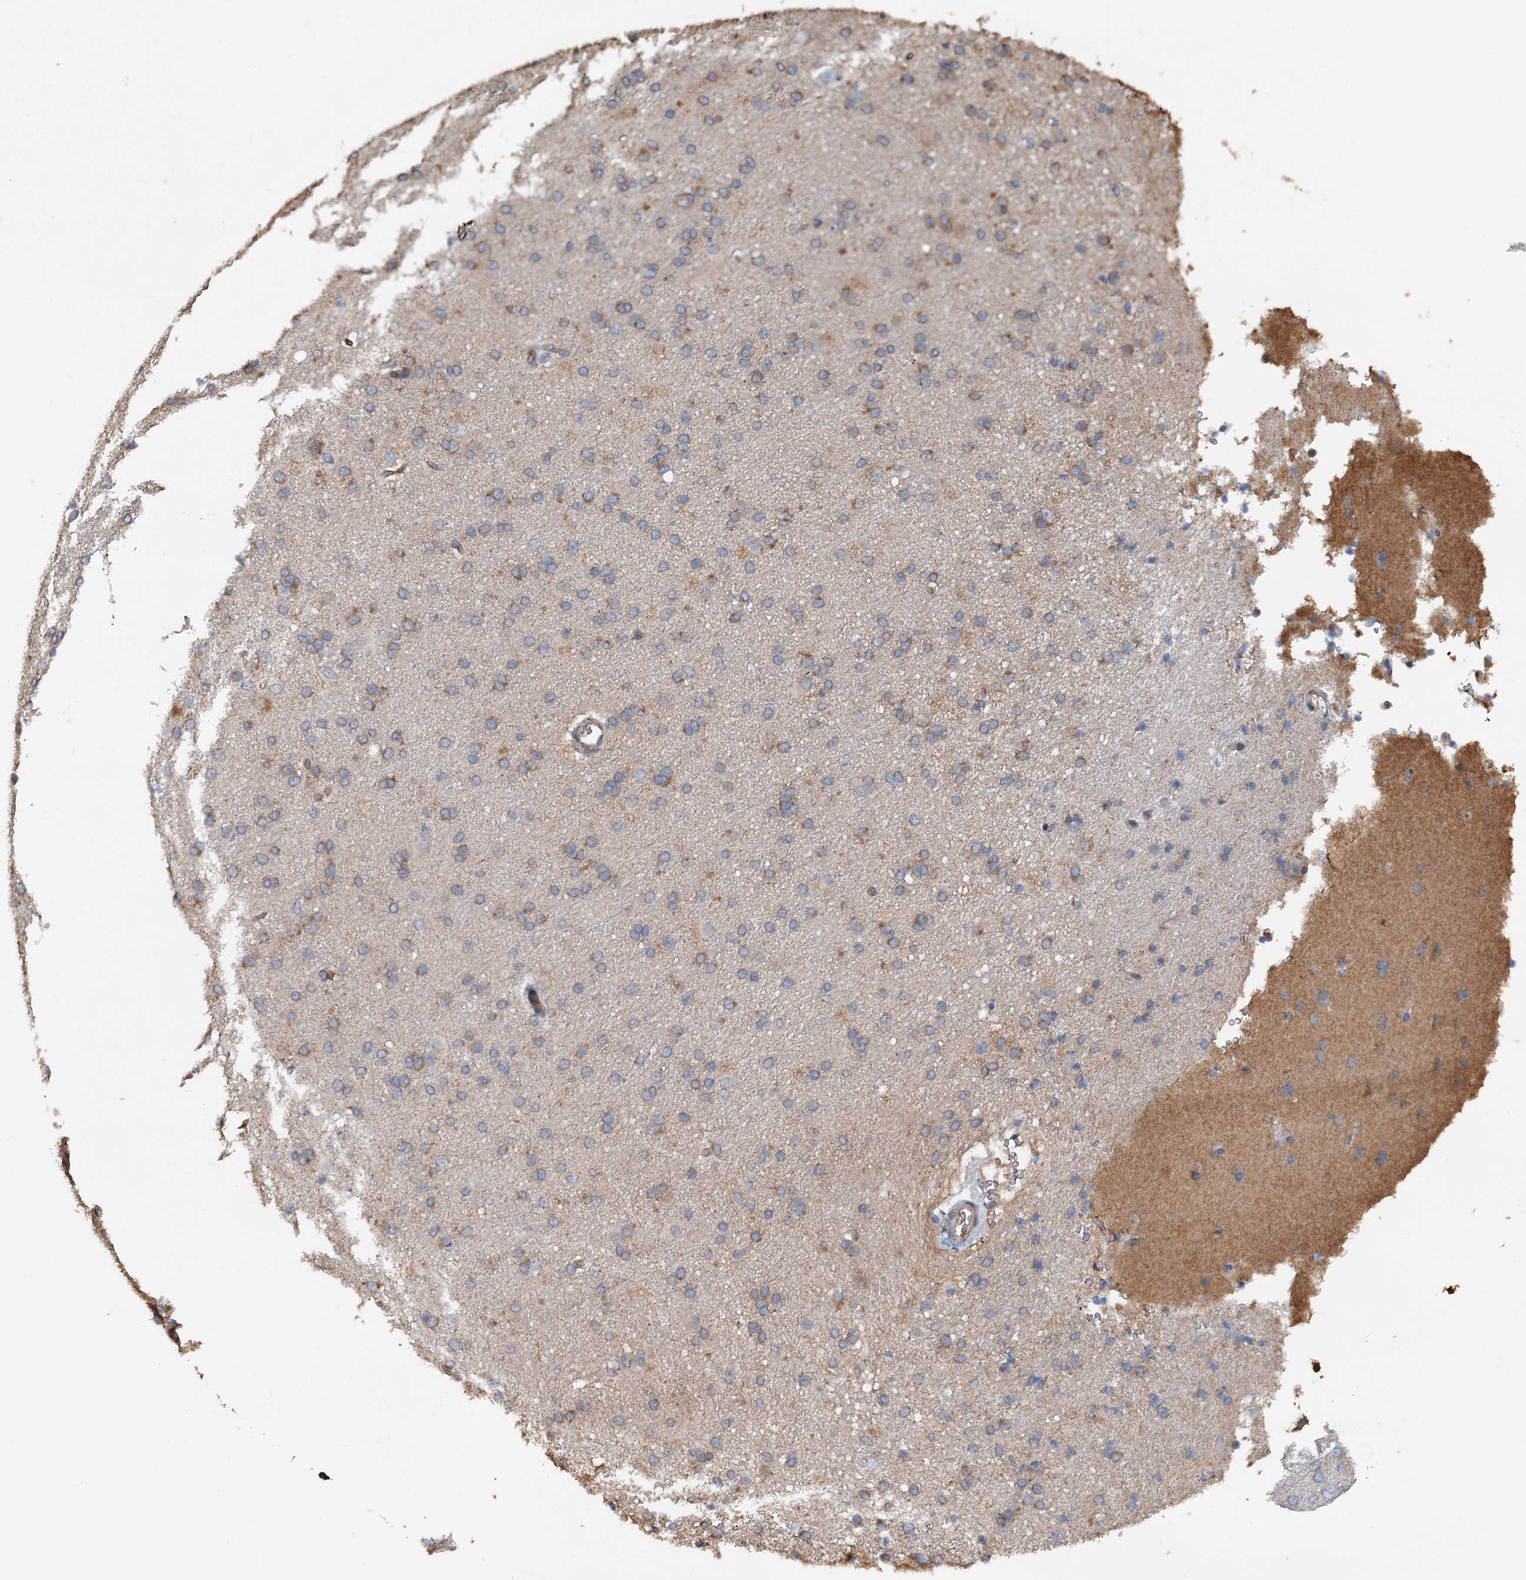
{"staining": {"intensity": "negative", "quantity": "none", "location": "none"}, "tissue": "cerebral cortex", "cell_type": "Endothelial cells", "image_type": "normal", "snomed": [{"axis": "morphology", "description": "Normal tissue, NOS"}, {"axis": "topography", "description": "Cerebral cortex"}], "caption": "High magnification brightfield microscopy of unremarkable cerebral cortex stained with DAB (3,3'-diaminobenzidine) (brown) and counterstained with hematoxylin (blue): endothelial cells show no significant expression. (DAB (3,3'-diaminobenzidine) IHC, high magnification).", "gene": "TEDC1", "patient": {"sex": "male", "age": 62}}